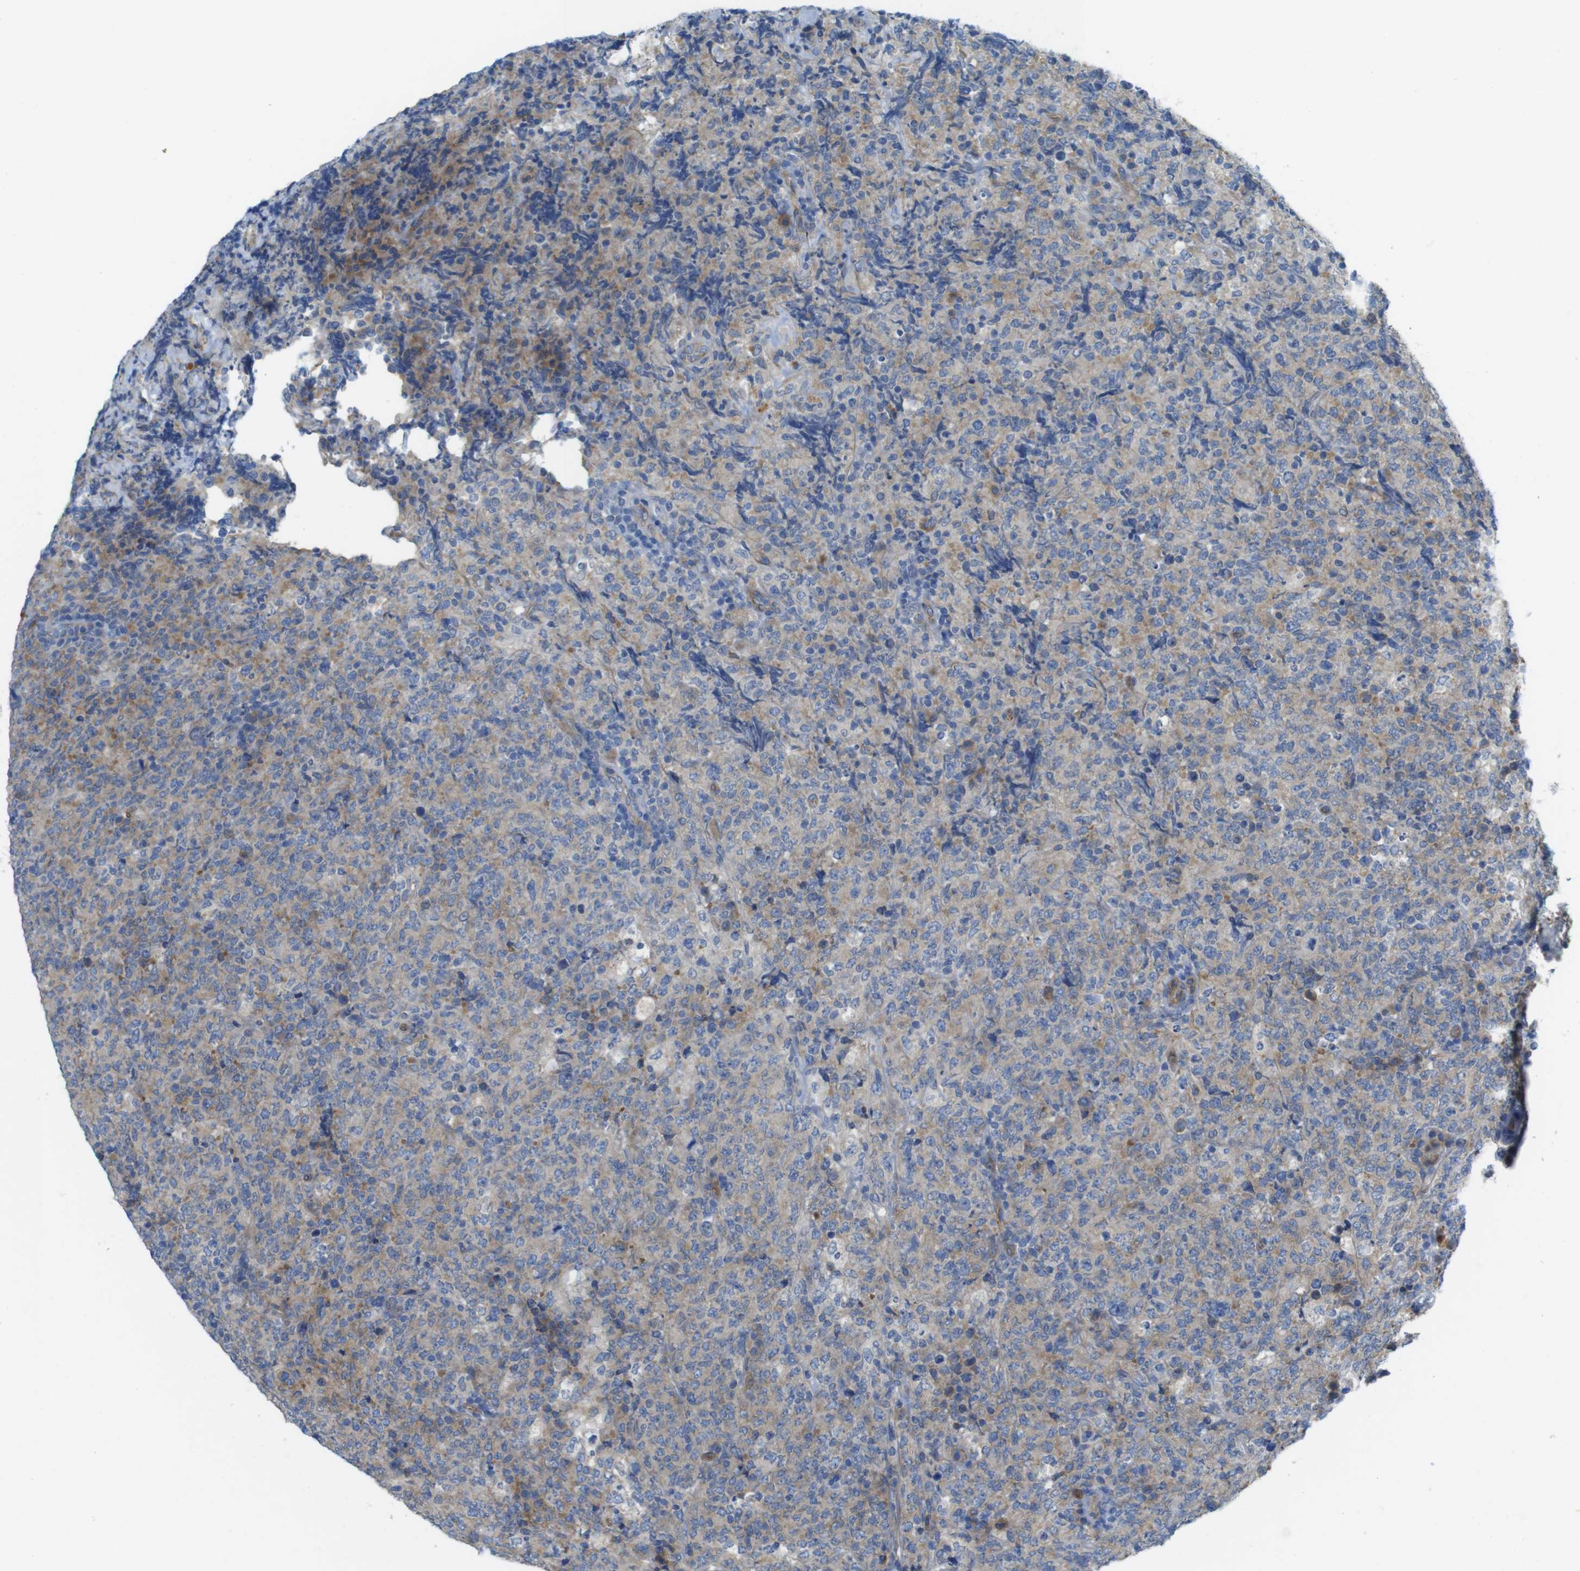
{"staining": {"intensity": "moderate", "quantity": ">75%", "location": "cytoplasmic/membranous"}, "tissue": "lymphoma", "cell_type": "Tumor cells", "image_type": "cancer", "snomed": [{"axis": "morphology", "description": "Malignant lymphoma, non-Hodgkin's type, High grade"}, {"axis": "topography", "description": "Tonsil"}], "caption": "Malignant lymphoma, non-Hodgkin's type (high-grade) stained with IHC displays moderate cytoplasmic/membranous expression in approximately >75% of tumor cells.", "gene": "TMEM234", "patient": {"sex": "female", "age": 36}}